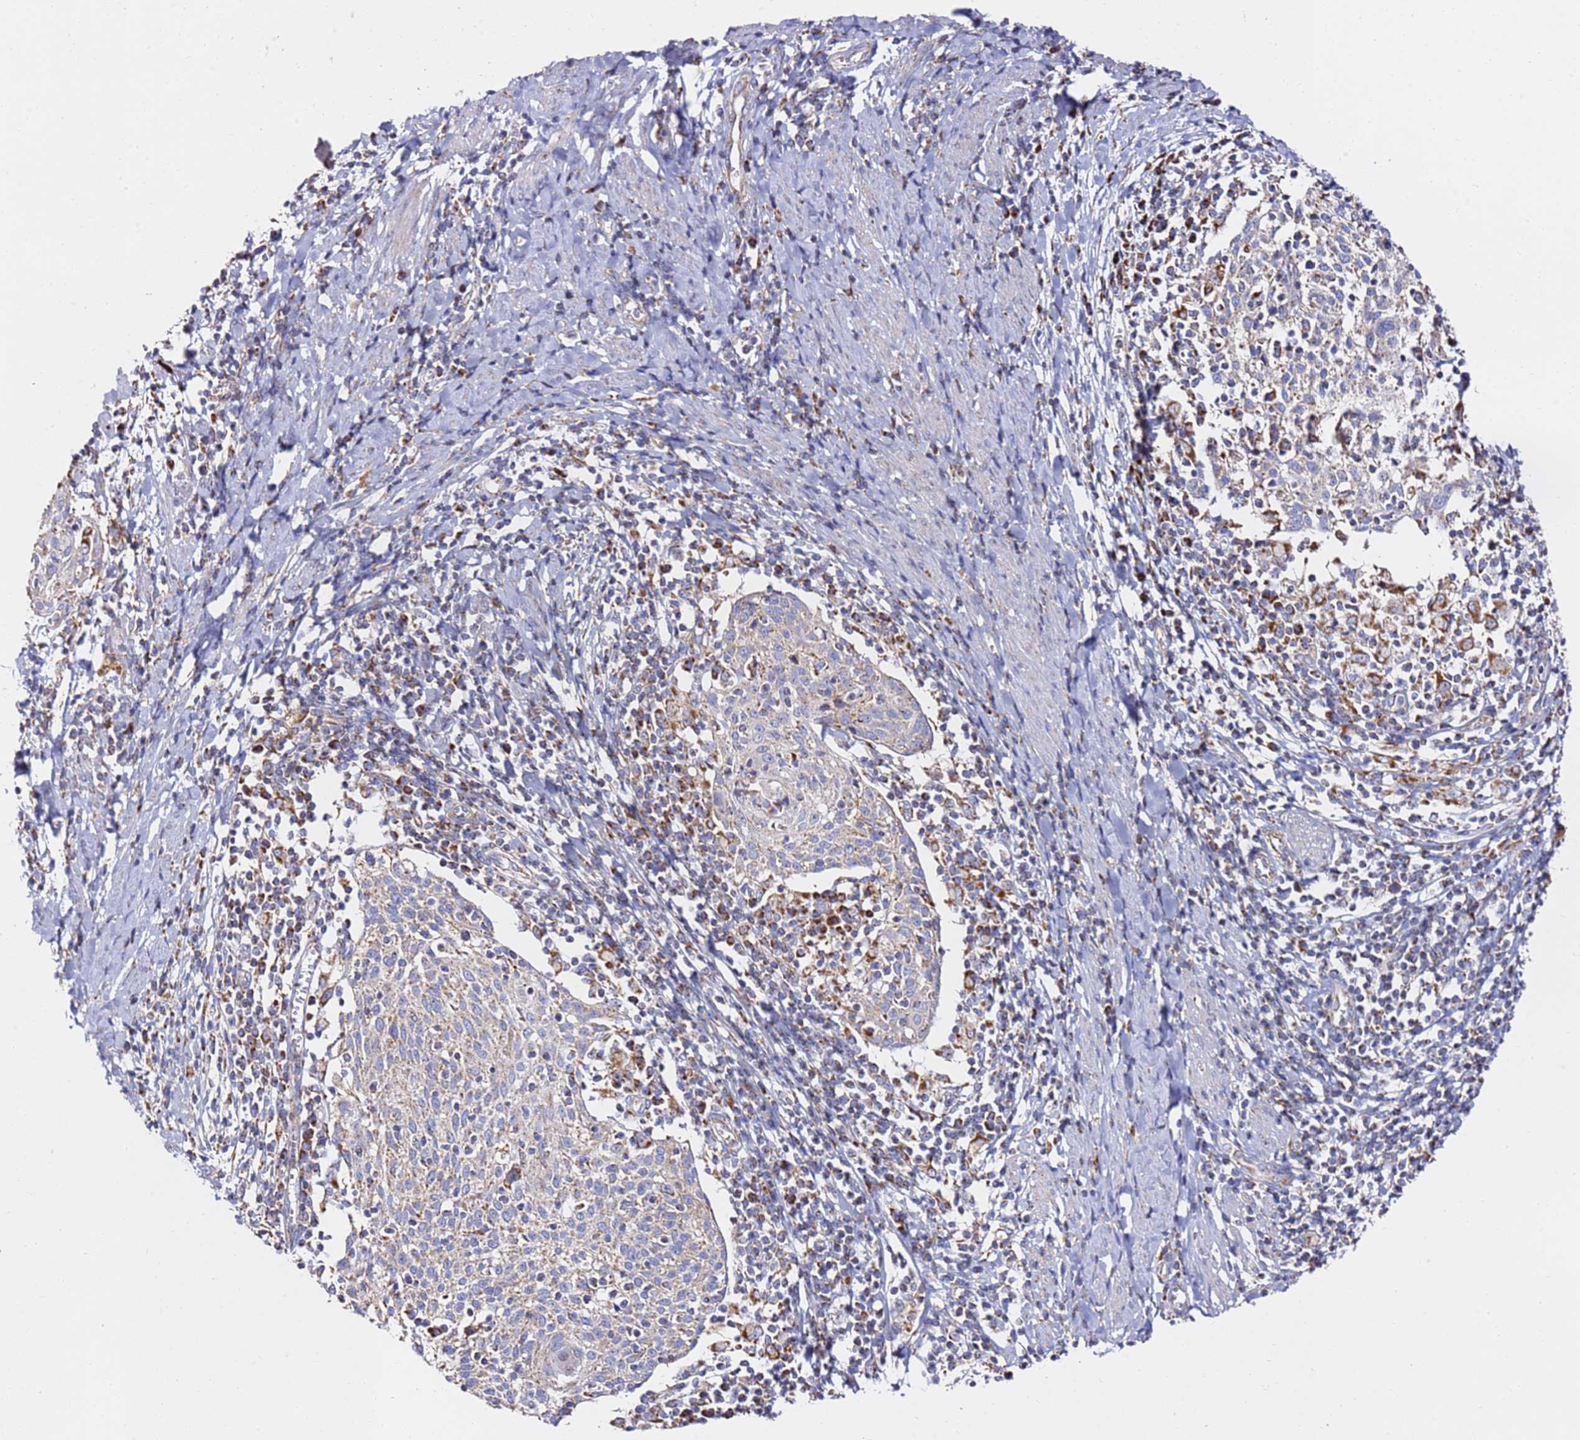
{"staining": {"intensity": "weak", "quantity": "<25%", "location": "cytoplasmic/membranous"}, "tissue": "cervical cancer", "cell_type": "Tumor cells", "image_type": "cancer", "snomed": [{"axis": "morphology", "description": "Squamous cell carcinoma, NOS"}, {"axis": "topography", "description": "Cervix"}], "caption": "Human cervical squamous cell carcinoma stained for a protein using immunohistochemistry (IHC) reveals no positivity in tumor cells.", "gene": "NDUFA3", "patient": {"sex": "female", "age": 52}}